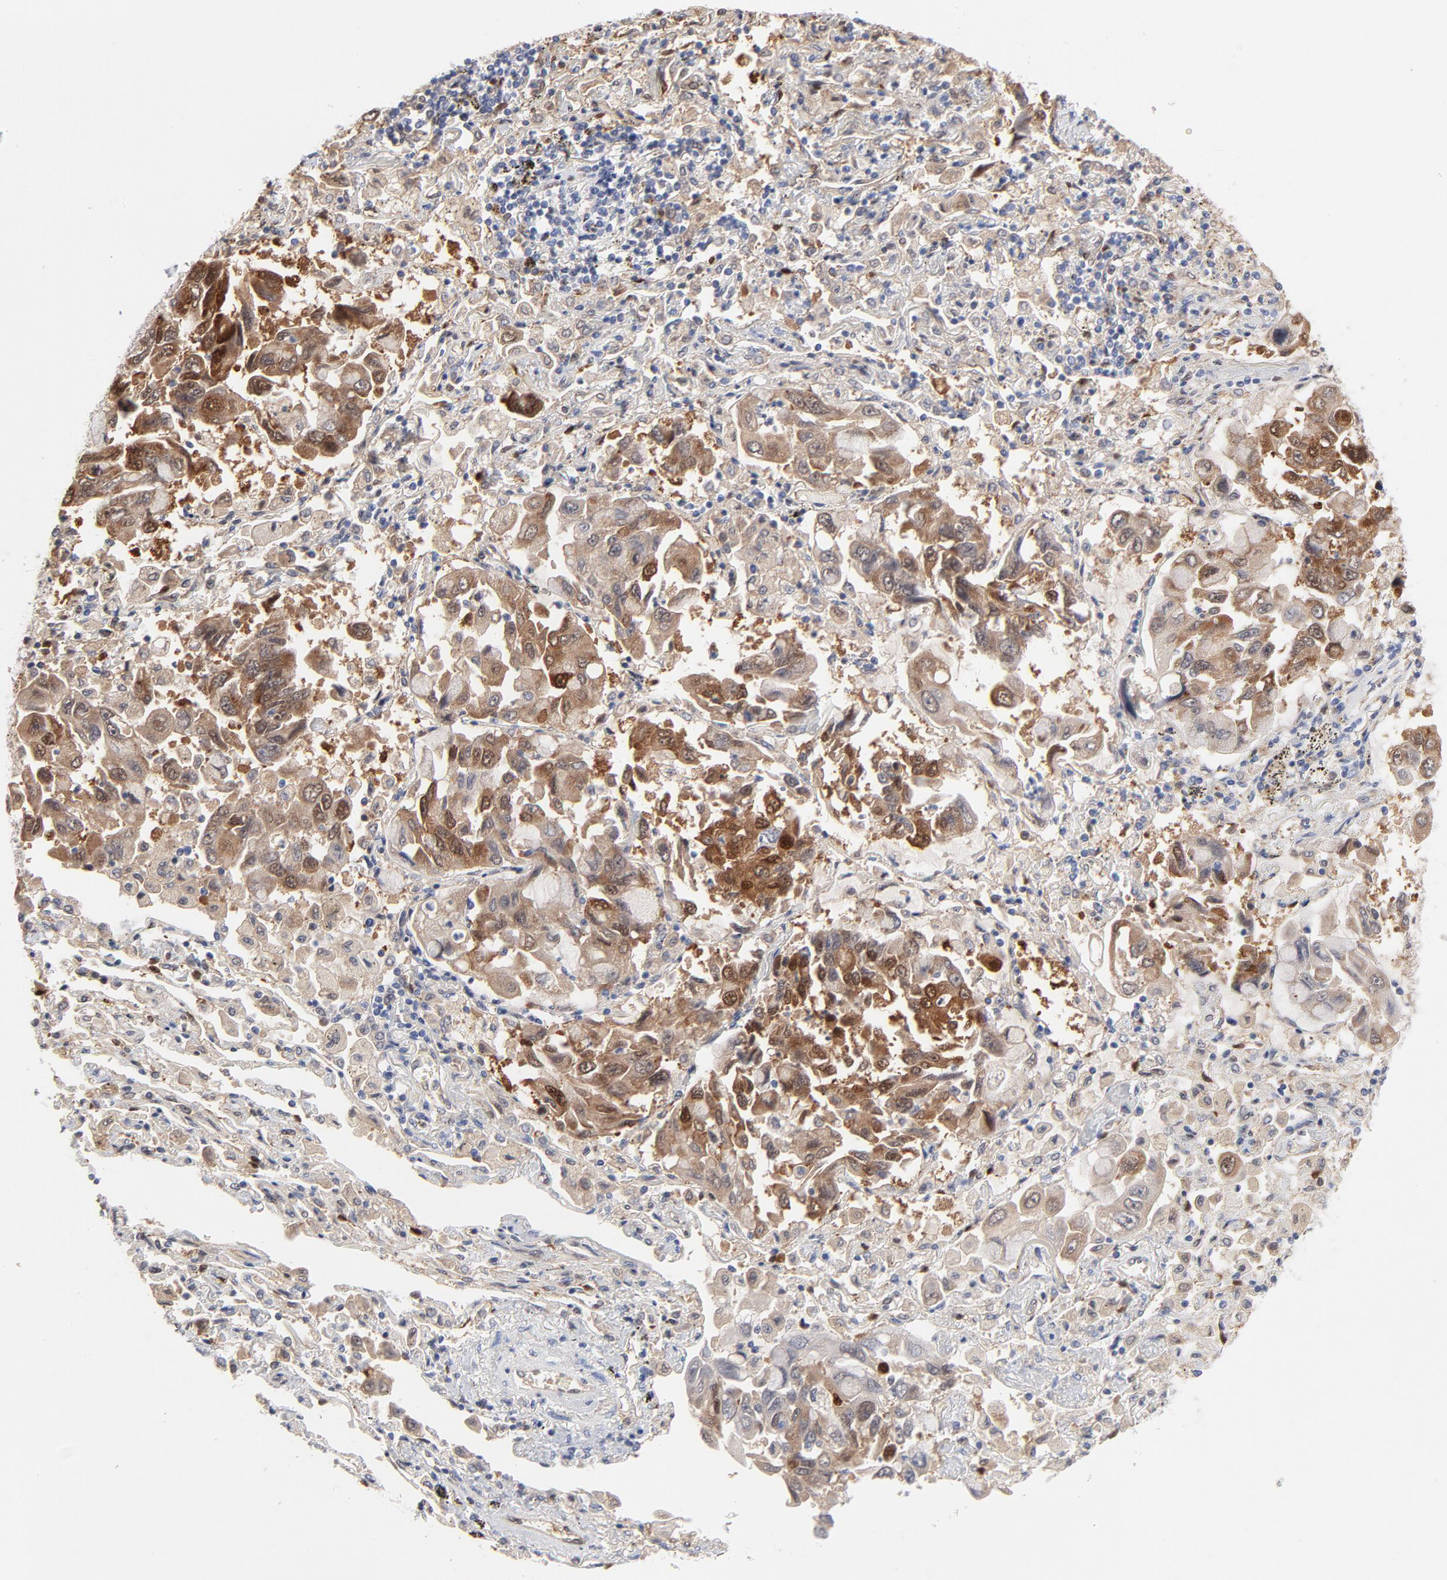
{"staining": {"intensity": "moderate", "quantity": "25%-75%", "location": "cytoplasmic/membranous"}, "tissue": "lung cancer", "cell_type": "Tumor cells", "image_type": "cancer", "snomed": [{"axis": "morphology", "description": "Adenocarcinoma, NOS"}, {"axis": "topography", "description": "Lung"}], "caption": "Human lung adenocarcinoma stained with a protein marker reveals moderate staining in tumor cells.", "gene": "ARRB1", "patient": {"sex": "male", "age": 64}}